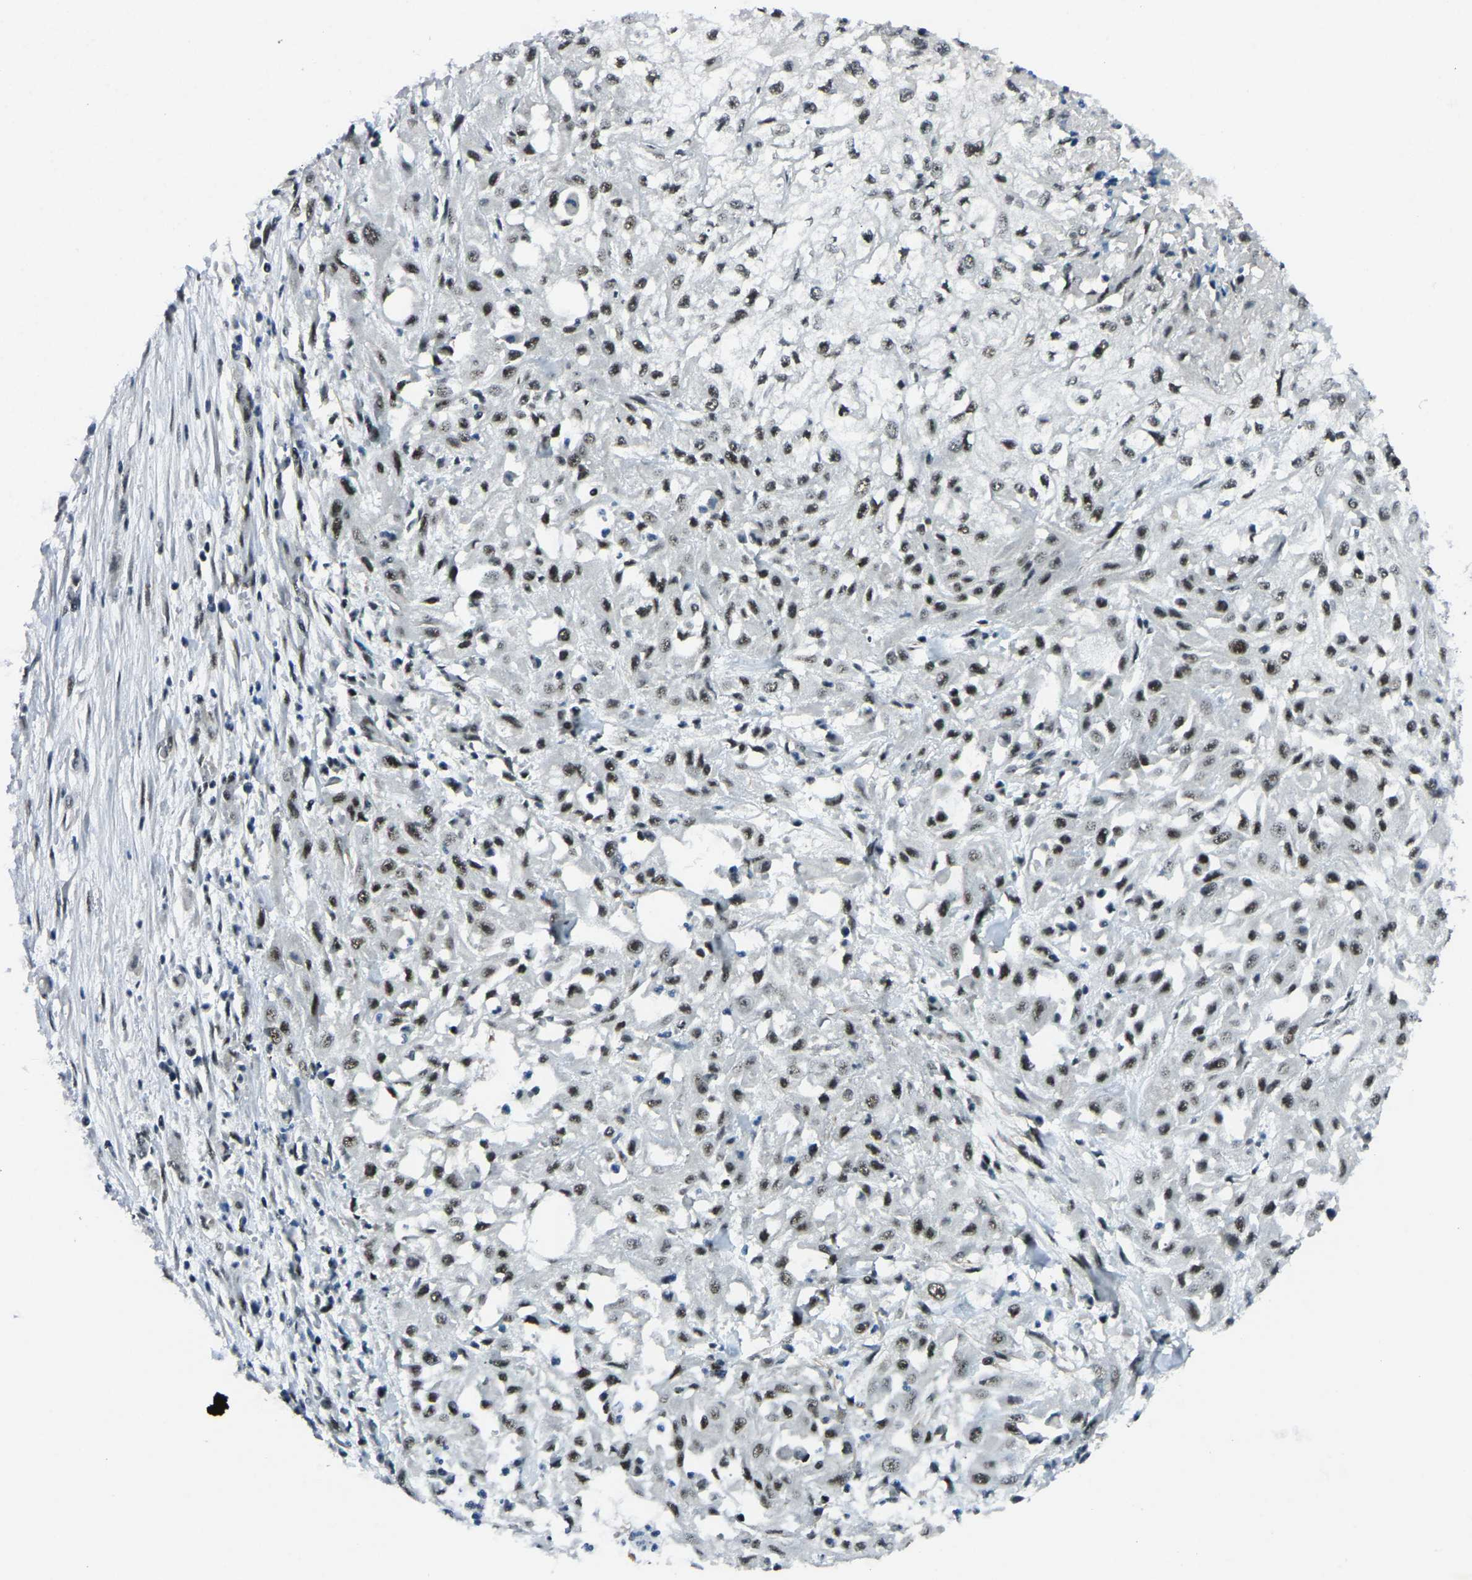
{"staining": {"intensity": "strong", "quantity": ">75%", "location": "nuclear"}, "tissue": "skin cancer", "cell_type": "Tumor cells", "image_type": "cancer", "snomed": [{"axis": "morphology", "description": "Squamous cell carcinoma, NOS"}, {"axis": "morphology", "description": "Squamous cell carcinoma, metastatic, NOS"}, {"axis": "topography", "description": "Skin"}, {"axis": "topography", "description": "Lymph node"}], "caption": "Skin squamous cell carcinoma stained for a protein reveals strong nuclear positivity in tumor cells.", "gene": "PRCC", "patient": {"sex": "male", "age": 75}}